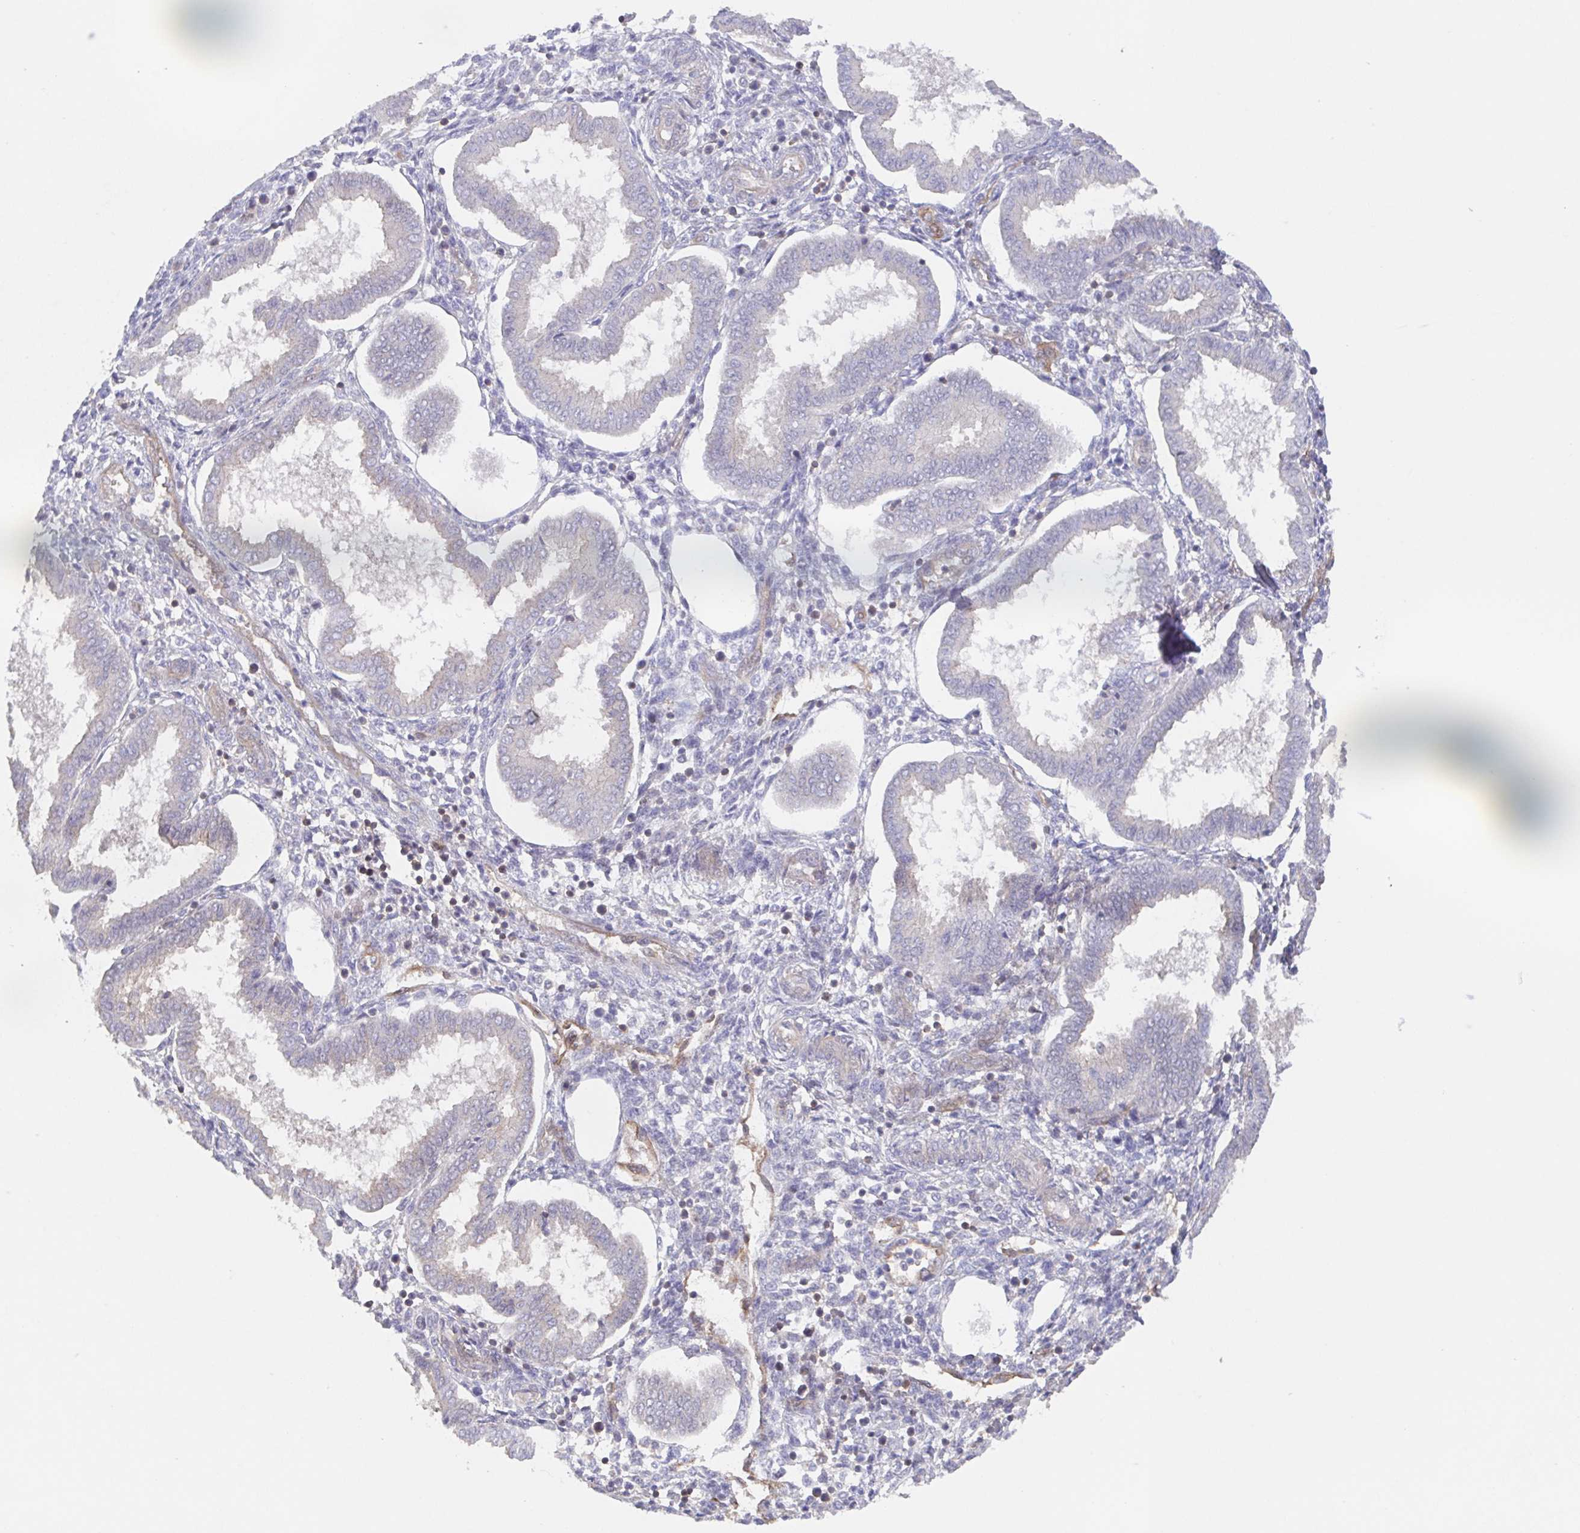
{"staining": {"intensity": "negative", "quantity": "none", "location": "none"}, "tissue": "endometrium", "cell_type": "Cells in endometrial stroma", "image_type": "normal", "snomed": [{"axis": "morphology", "description": "Normal tissue, NOS"}, {"axis": "topography", "description": "Endometrium"}], "caption": "IHC of normal human endometrium exhibits no expression in cells in endometrial stroma. Nuclei are stained in blue.", "gene": "AGFG2", "patient": {"sex": "female", "age": 24}}